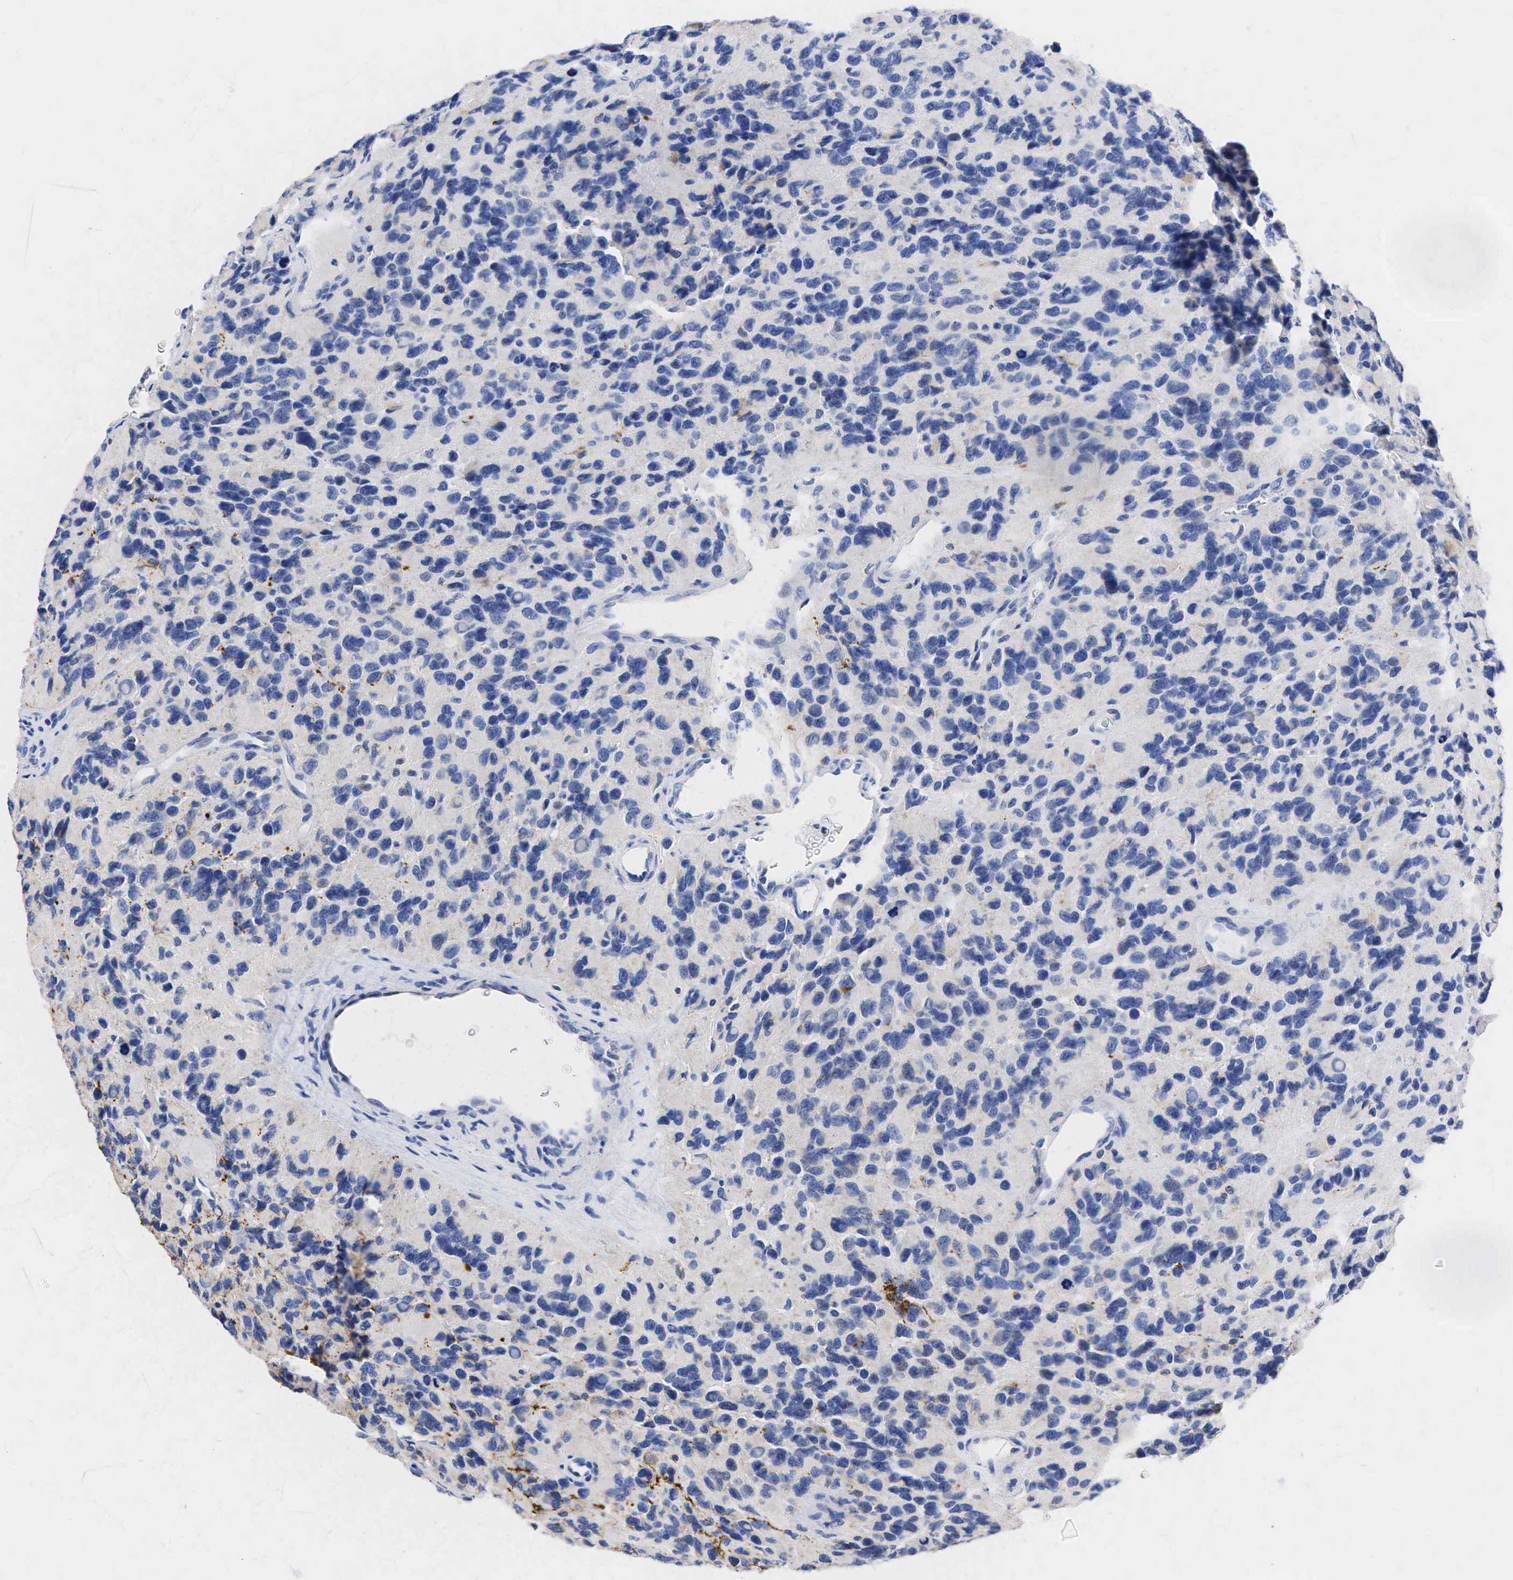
{"staining": {"intensity": "moderate", "quantity": "<25%", "location": "cytoplasmic/membranous"}, "tissue": "glioma", "cell_type": "Tumor cells", "image_type": "cancer", "snomed": [{"axis": "morphology", "description": "Glioma, malignant, High grade"}, {"axis": "topography", "description": "Brain"}], "caption": "Malignant high-grade glioma stained with a protein marker shows moderate staining in tumor cells.", "gene": "SYP", "patient": {"sex": "male", "age": 77}}